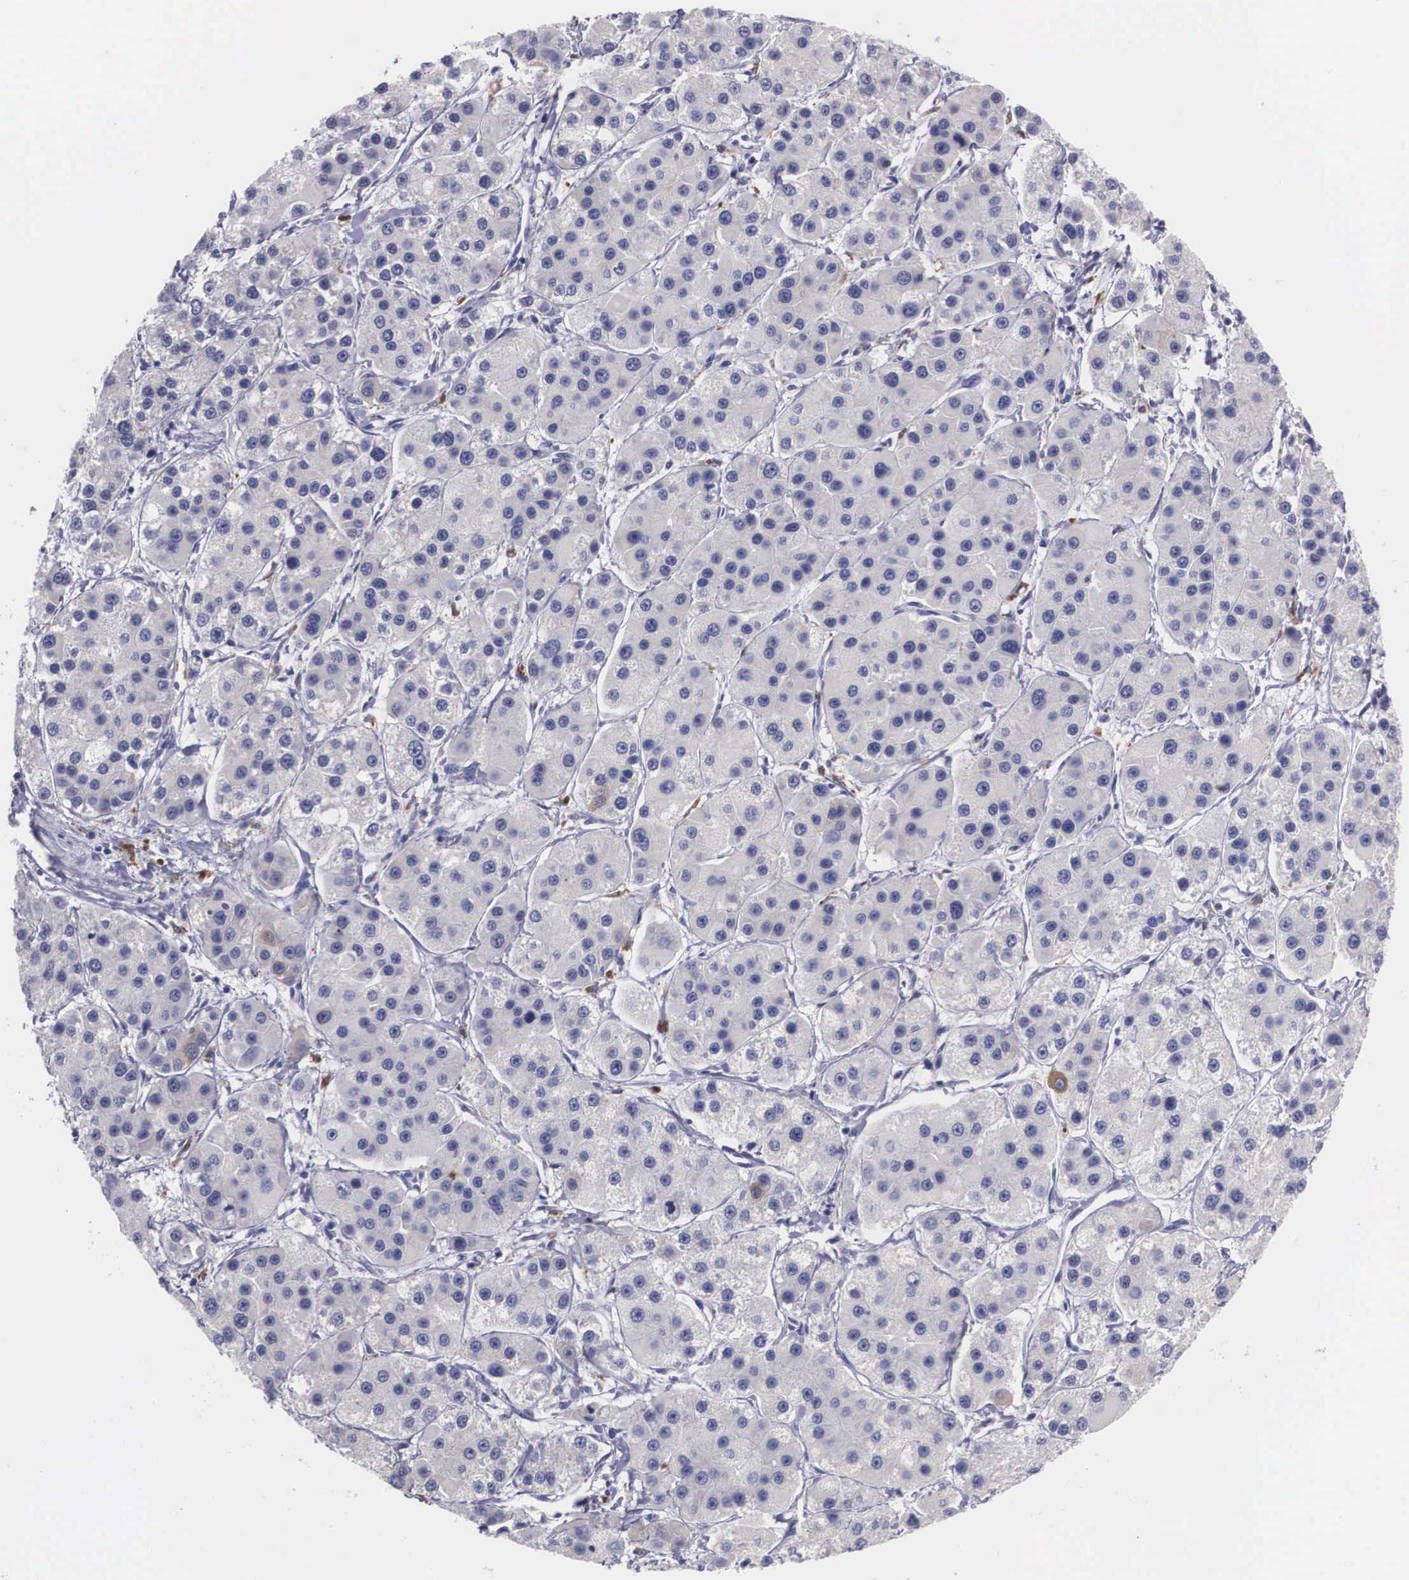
{"staining": {"intensity": "moderate", "quantity": "<25%", "location": "cytoplasmic/membranous"}, "tissue": "liver cancer", "cell_type": "Tumor cells", "image_type": "cancer", "snomed": [{"axis": "morphology", "description": "Carcinoma, Hepatocellular, NOS"}, {"axis": "topography", "description": "Liver"}], "caption": "Liver cancer was stained to show a protein in brown. There is low levels of moderate cytoplasmic/membranous staining in approximately <25% of tumor cells.", "gene": "CRELD2", "patient": {"sex": "female", "age": 85}}